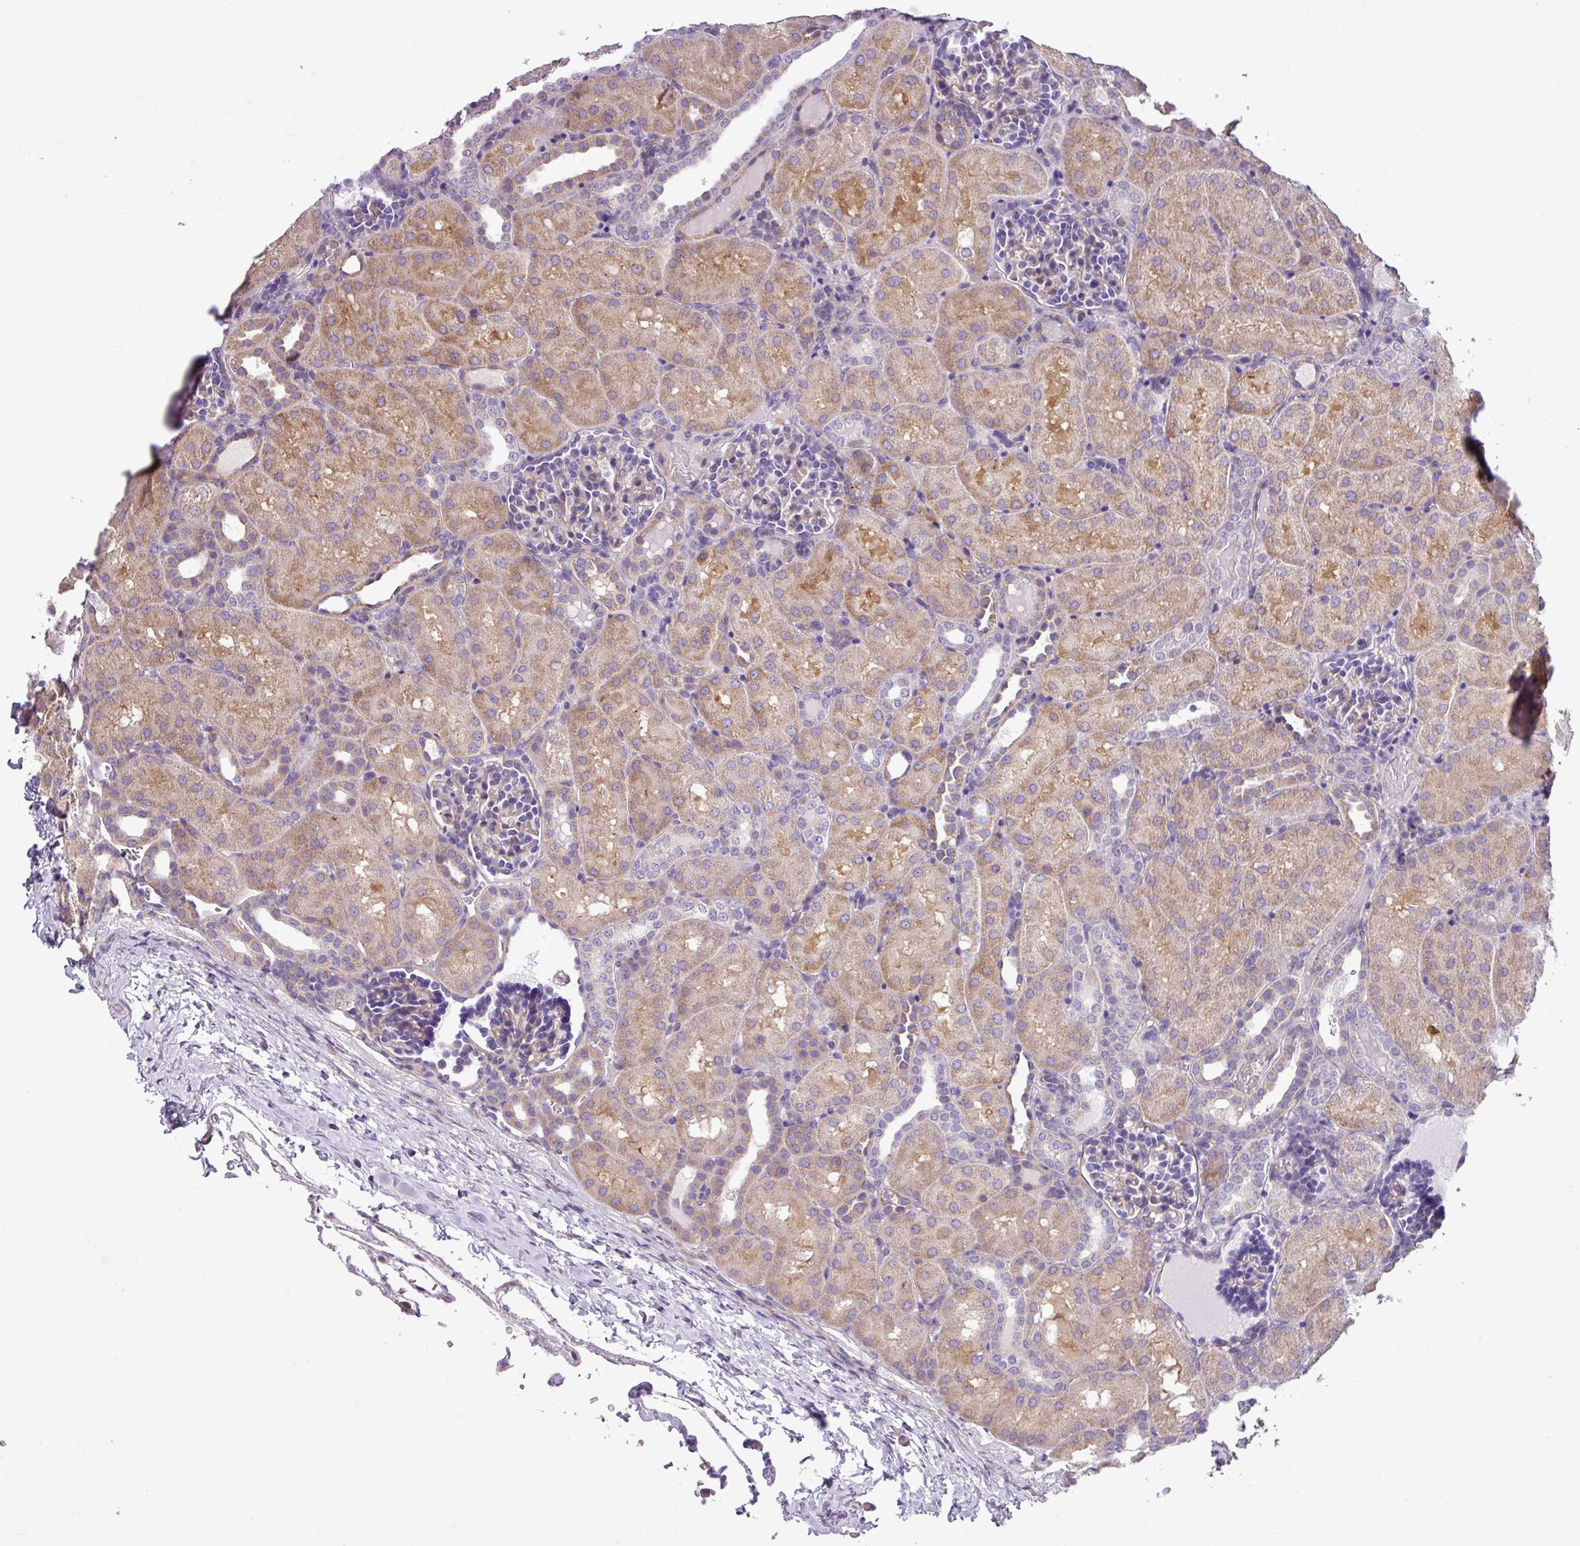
{"staining": {"intensity": "weak", "quantity": "<25%", "location": "cytoplasmic/membranous"}, "tissue": "kidney", "cell_type": "Cells in glomeruli", "image_type": "normal", "snomed": [{"axis": "morphology", "description": "Normal tissue, NOS"}, {"axis": "topography", "description": "Kidney"}], "caption": "An image of human kidney is negative for staining in cells in glomeruli.", "gene": "SLC23A2", "patient": {"sex": "male", "age": 1}}